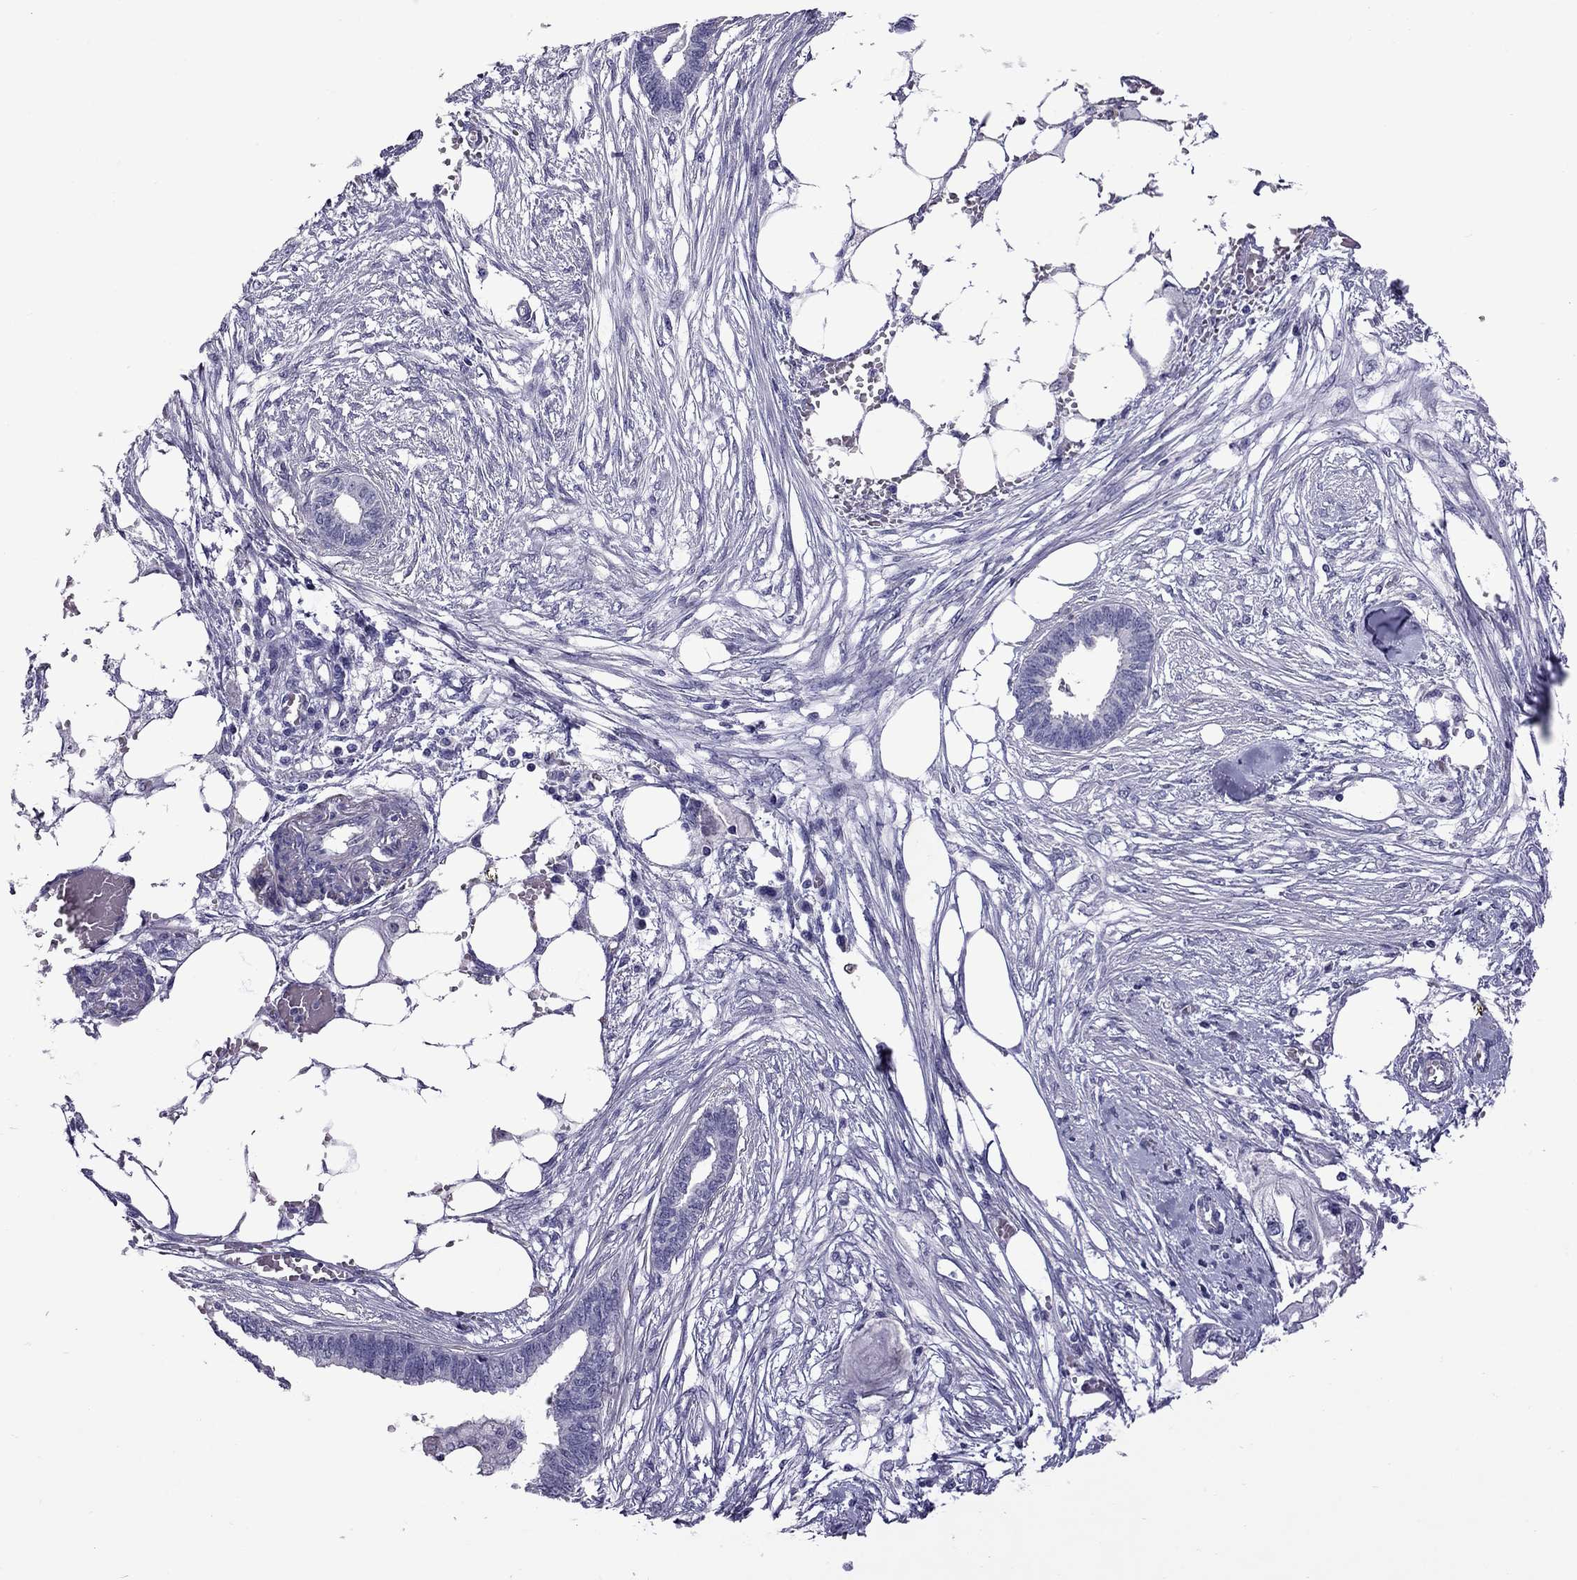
{"staining": {"intensity": "negative", "quantity": "none", "location": "none"}, "tissue": "endometrial cancer", "cell_type": "Tumor cells", "image_type": "cancer", "snomed": [{"axis": "morphology", "description": "Adenocarcinoma, NOS"}, {"axis": "morphology", "description": "Adenocarcinoma, metastatic, NOS"}, {"axis": "topography", "description": "Adipose tissue"}, {"axis": "topography", "description": "Endometrium"}], "caption": "This micrograph is of endometrial metastatic adenocarcinoma stained with immunohistochemistry (IHC) to label a protein in brown with the nuclei are counter-stained blue. There is no expression in tumor cells.", "gene": "CHRNA5", "patient": {"sex": "female", "age": 67}}